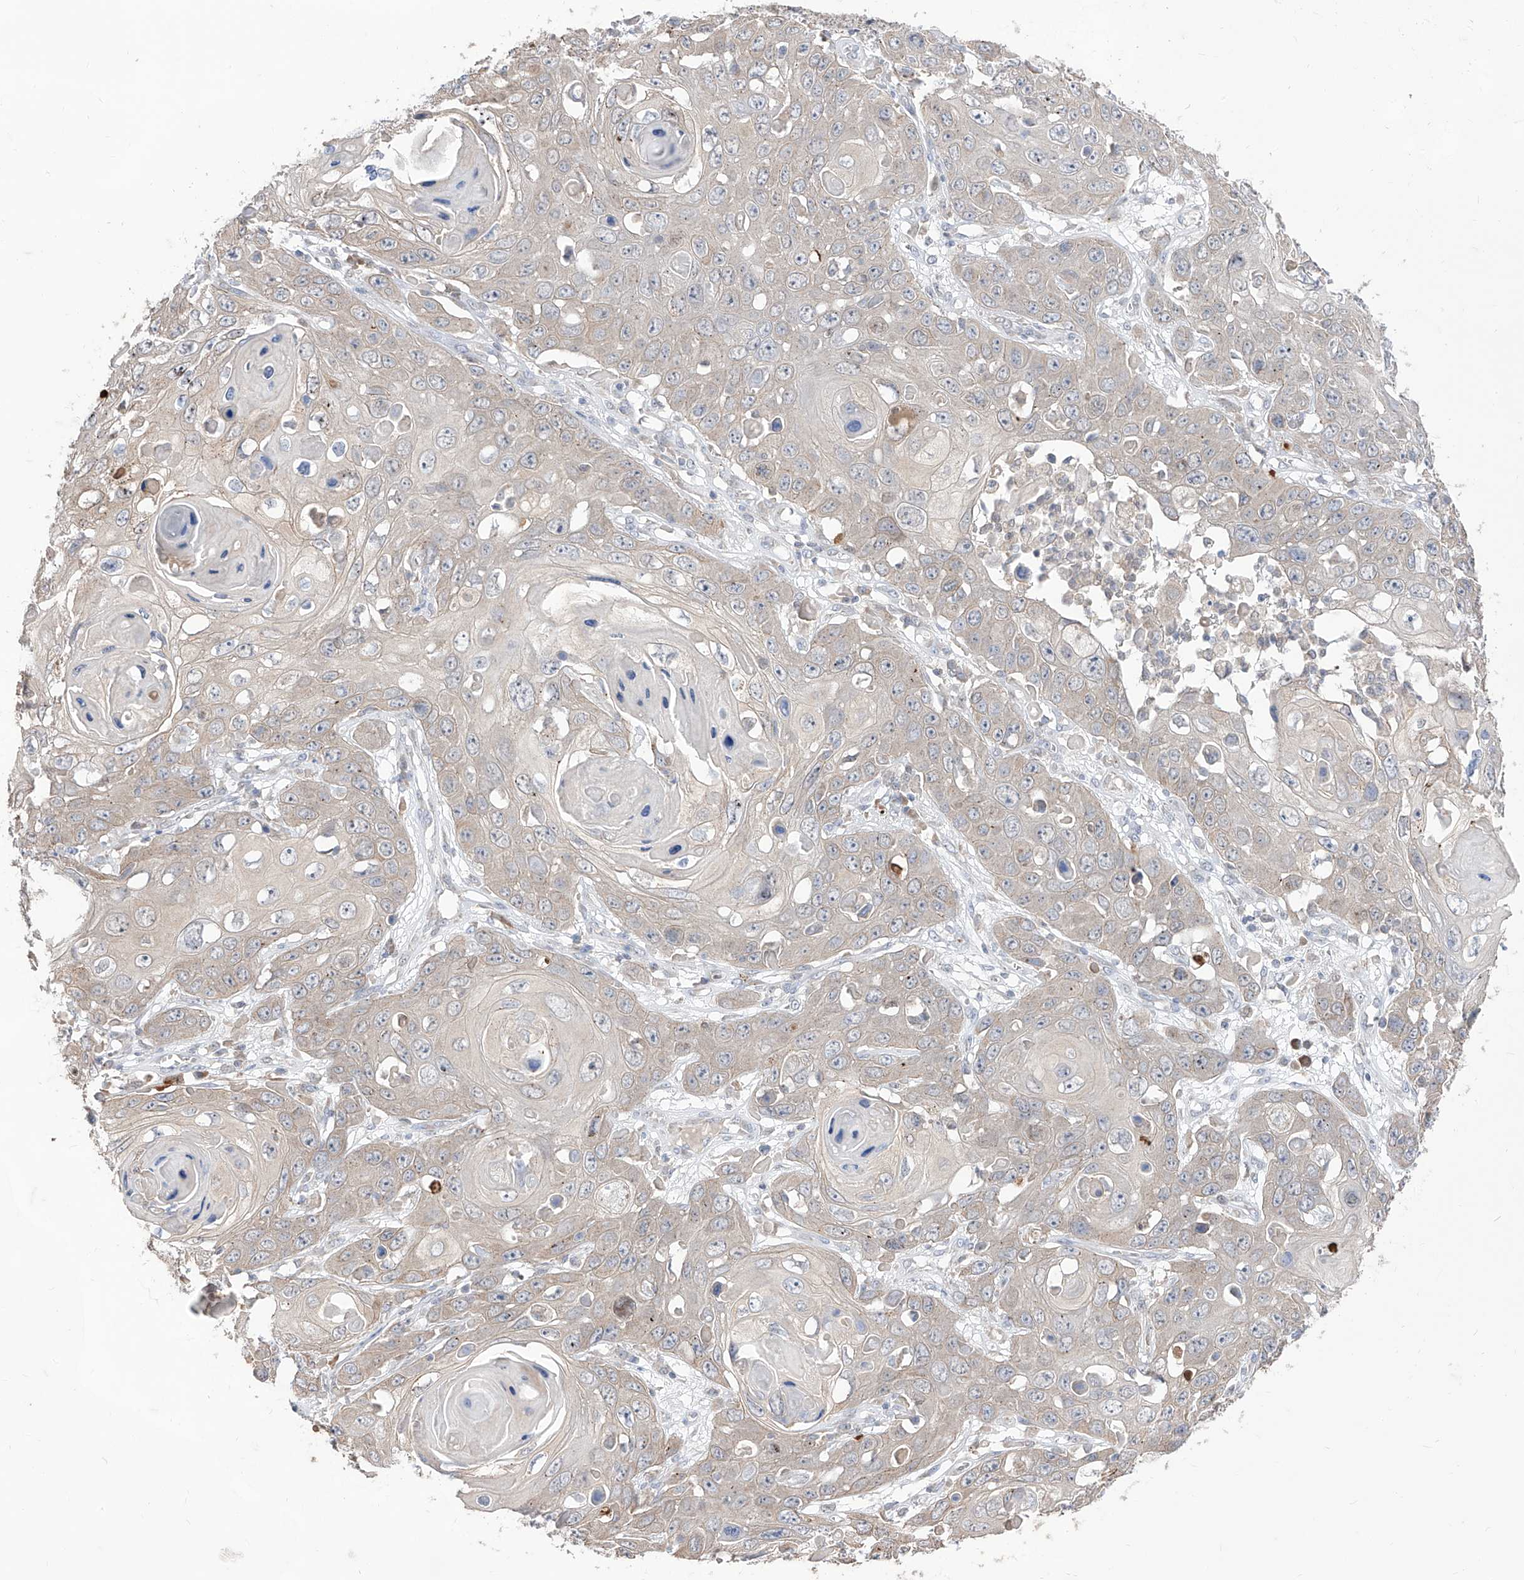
{"staining": {"intensity": "negative", "quantity": "none", "location": "none"}, "tissue": "skin cancer", "cell_type": "Tumor cells", "image_type": "cancer", "snomed": [{"axis": "morphology", "description": "Squamous cell carcinoma, NOS"}, {"axis": "topography", "description": "Skin"}], "caption": "Immunohistochemical staining of human skin cancer displays no significant staining in tumor cells.", "gene": "BROX", "patient": {"sex": "male", "age": 55}}